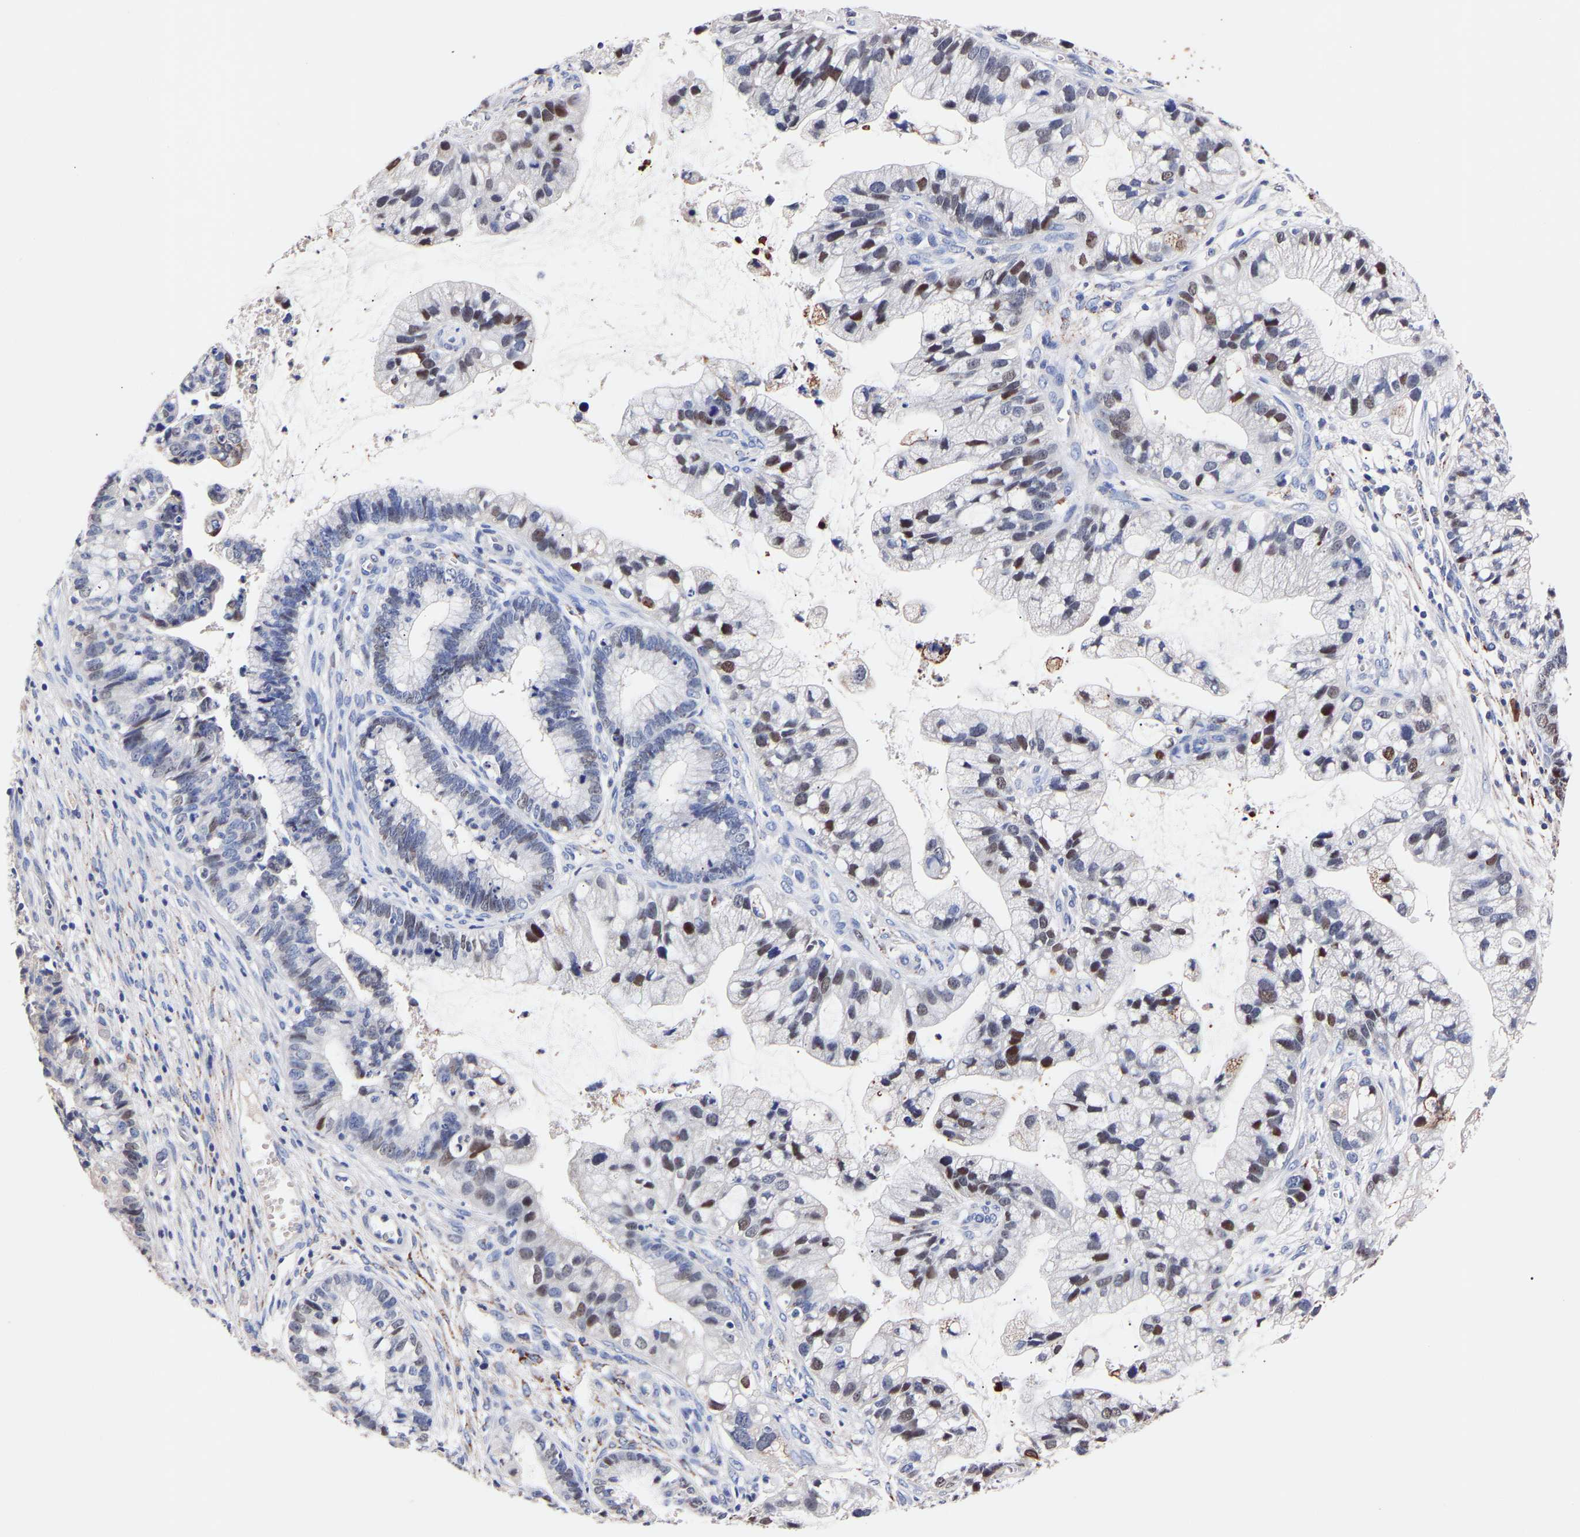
{"staining": {"intensity": "moderate", "quantity": "25%-75%", "location": "nuclear"}, "tissue": "cervical cancer", "cell_type": "Tumor cells", "image_type": "cancer", "snomed": [{"axis": "morphology", "description": "Adenocarcinoma, NOS"}, {"axis": "topography", "description": "Cervix"}], "caption": "Cervical cancer (adenocarcinoma) tissue demonstrates moderate nuclear expression in approximately 25%-75% of tumor cells, visualized by immunohistochemistry. (DAB = brown stain, brightfield microscopy at high magnification).", "gene": "SEM1", "patient": {"sex": "female", "age": 44}}